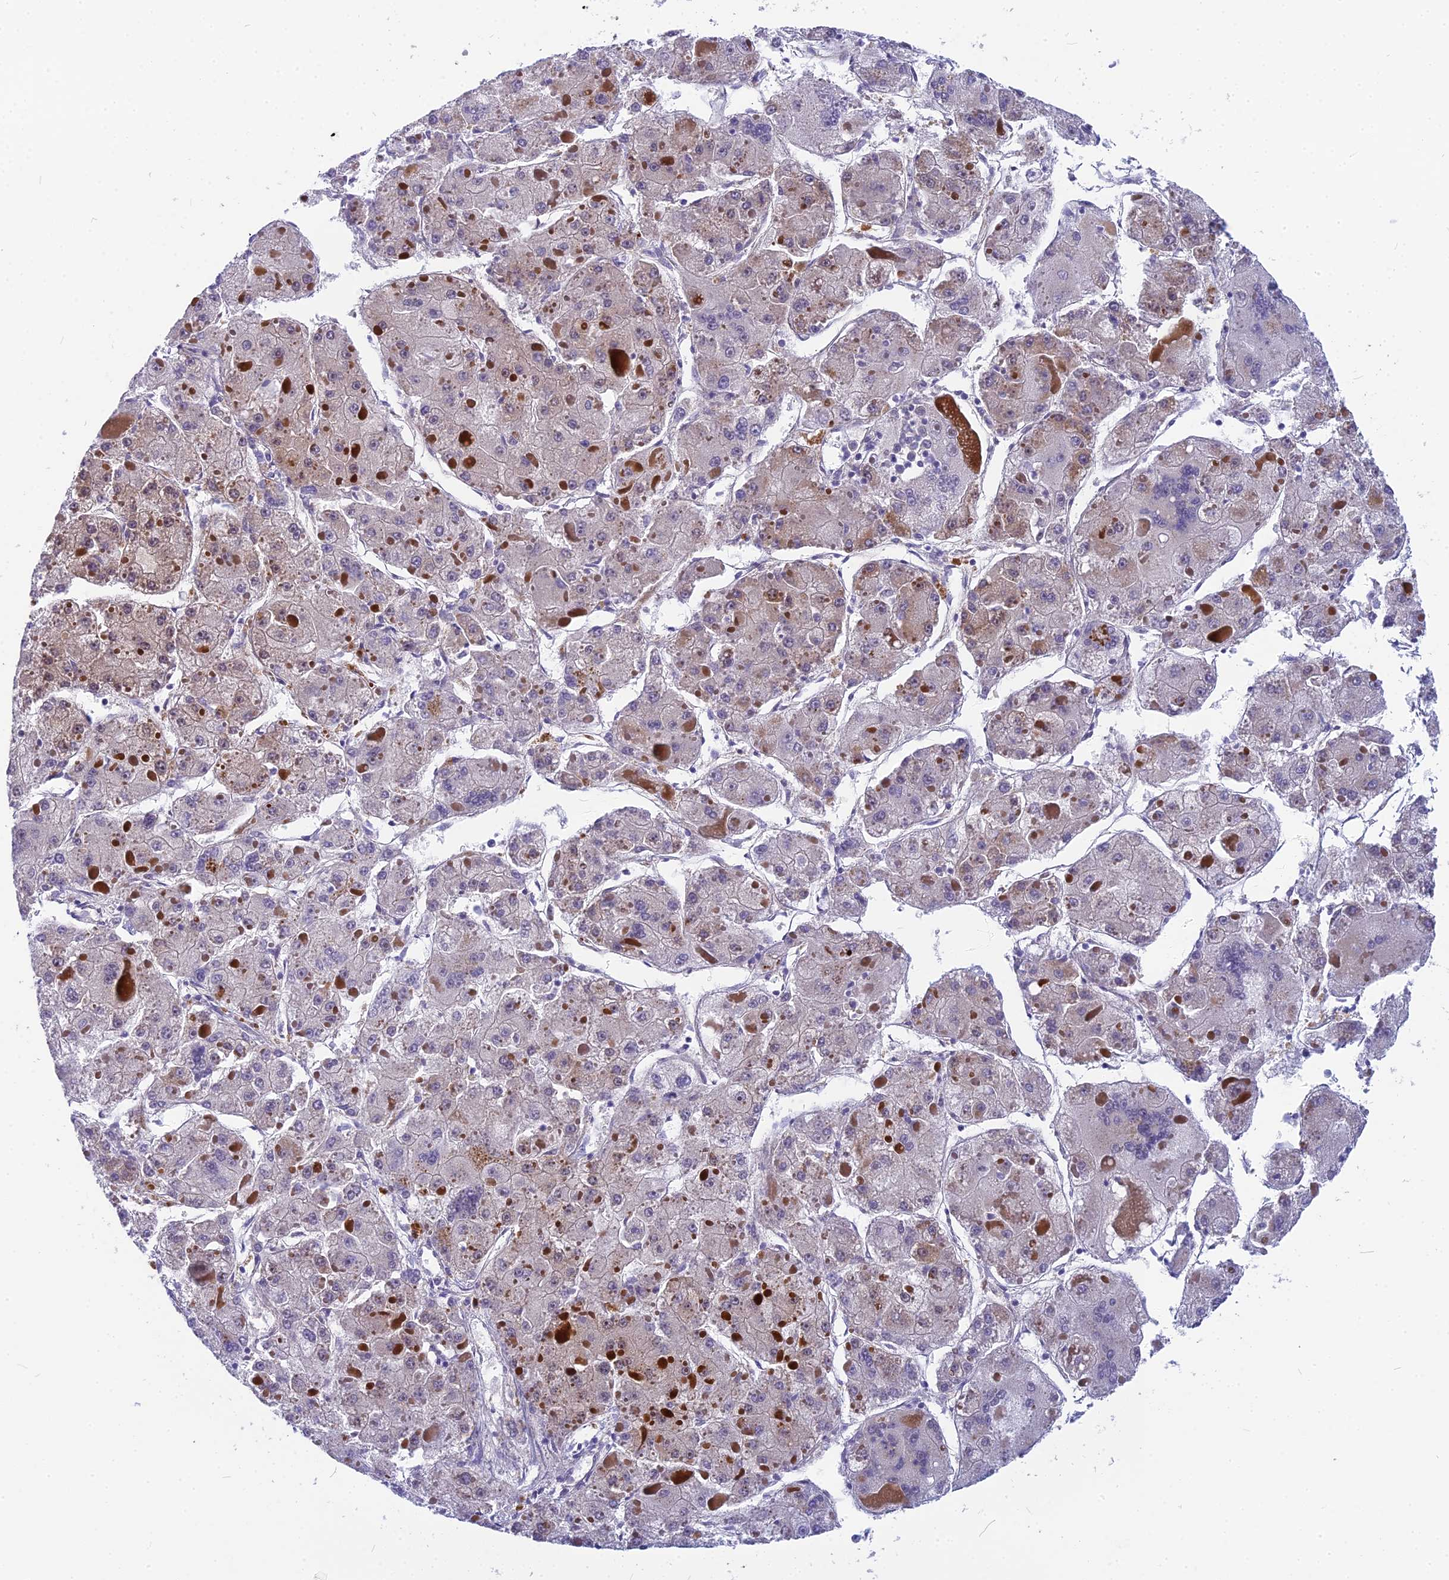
{"staining": {"intensity": "weak", "quantity": "<25%", "location": "cytoplasmic/membranous"}, "tissue": "liver cancer", "cell_type": "Tumor cells", "image_type": "cancer", "snomed": [{"axis": "morphology", "description": "Carcinoma, Hepatocellular, NOS"}, {"axis": "topography", "description": "Liver"}], "caption": "Immunohistochemistry micrograph of human liver hepatocellular carcinoma stained for a protein (brown), which shows no staining in tumor cells.", "gene": "CMC1", "patient": {"sex": "female", "age": 73}}